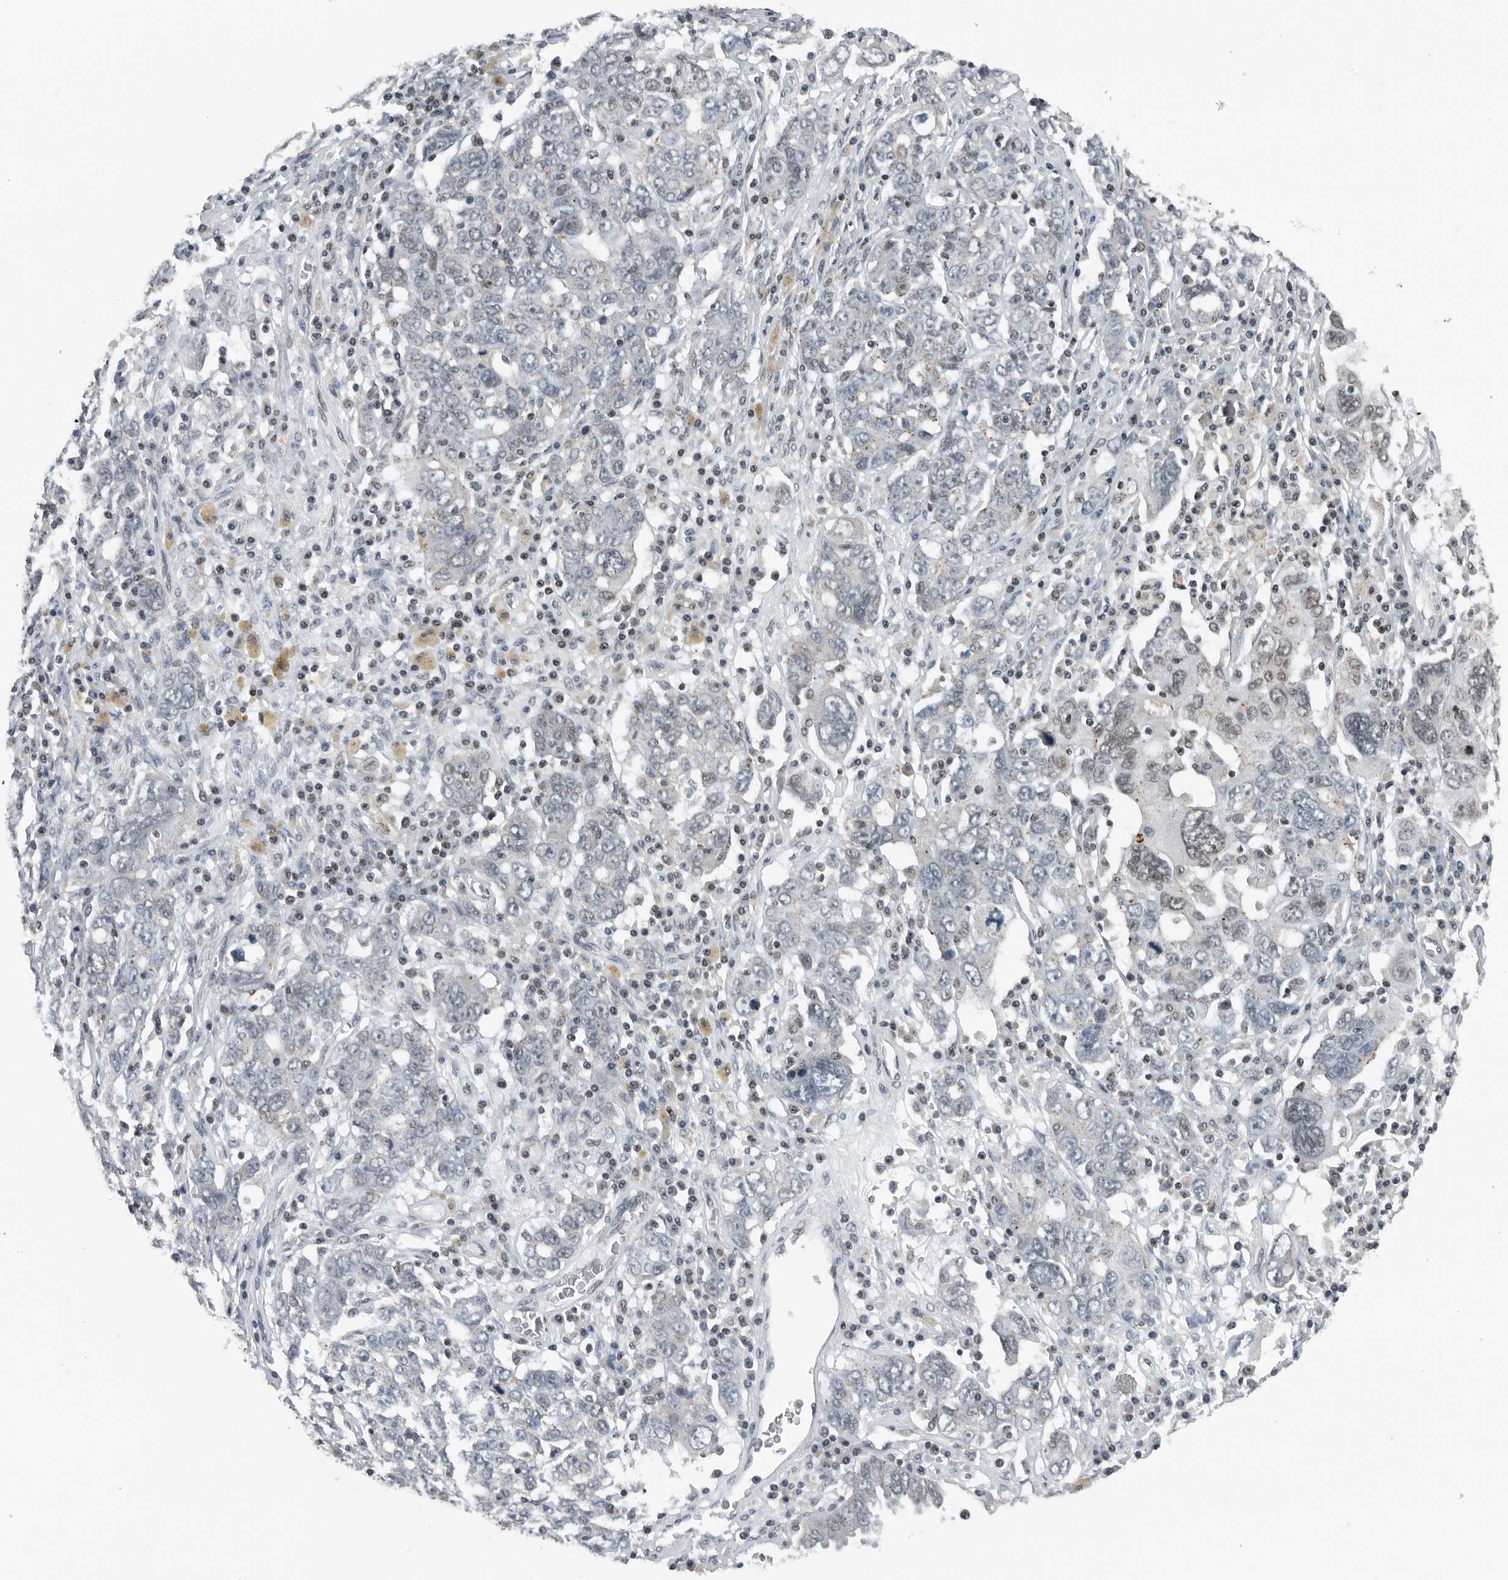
{"staining": {"intensity": "negative", "quantity": "none", "location": "none"}, "tissue": "ovarian cancer", "cell_type": "Tumor cells", "image_type": "cancer", "snomed": [{"axis": "morphology", "description": "Carcinoma, endometroid"}, {"axis": "topography", "description": "Ovary"}], "caption": "This is a micrograph of IHC staining of endometroid carcinoma (ovarian), which shows no positivity in tumor cells.", "gene": "SENP7", "patient": {"sex": "female", "age": 62}}